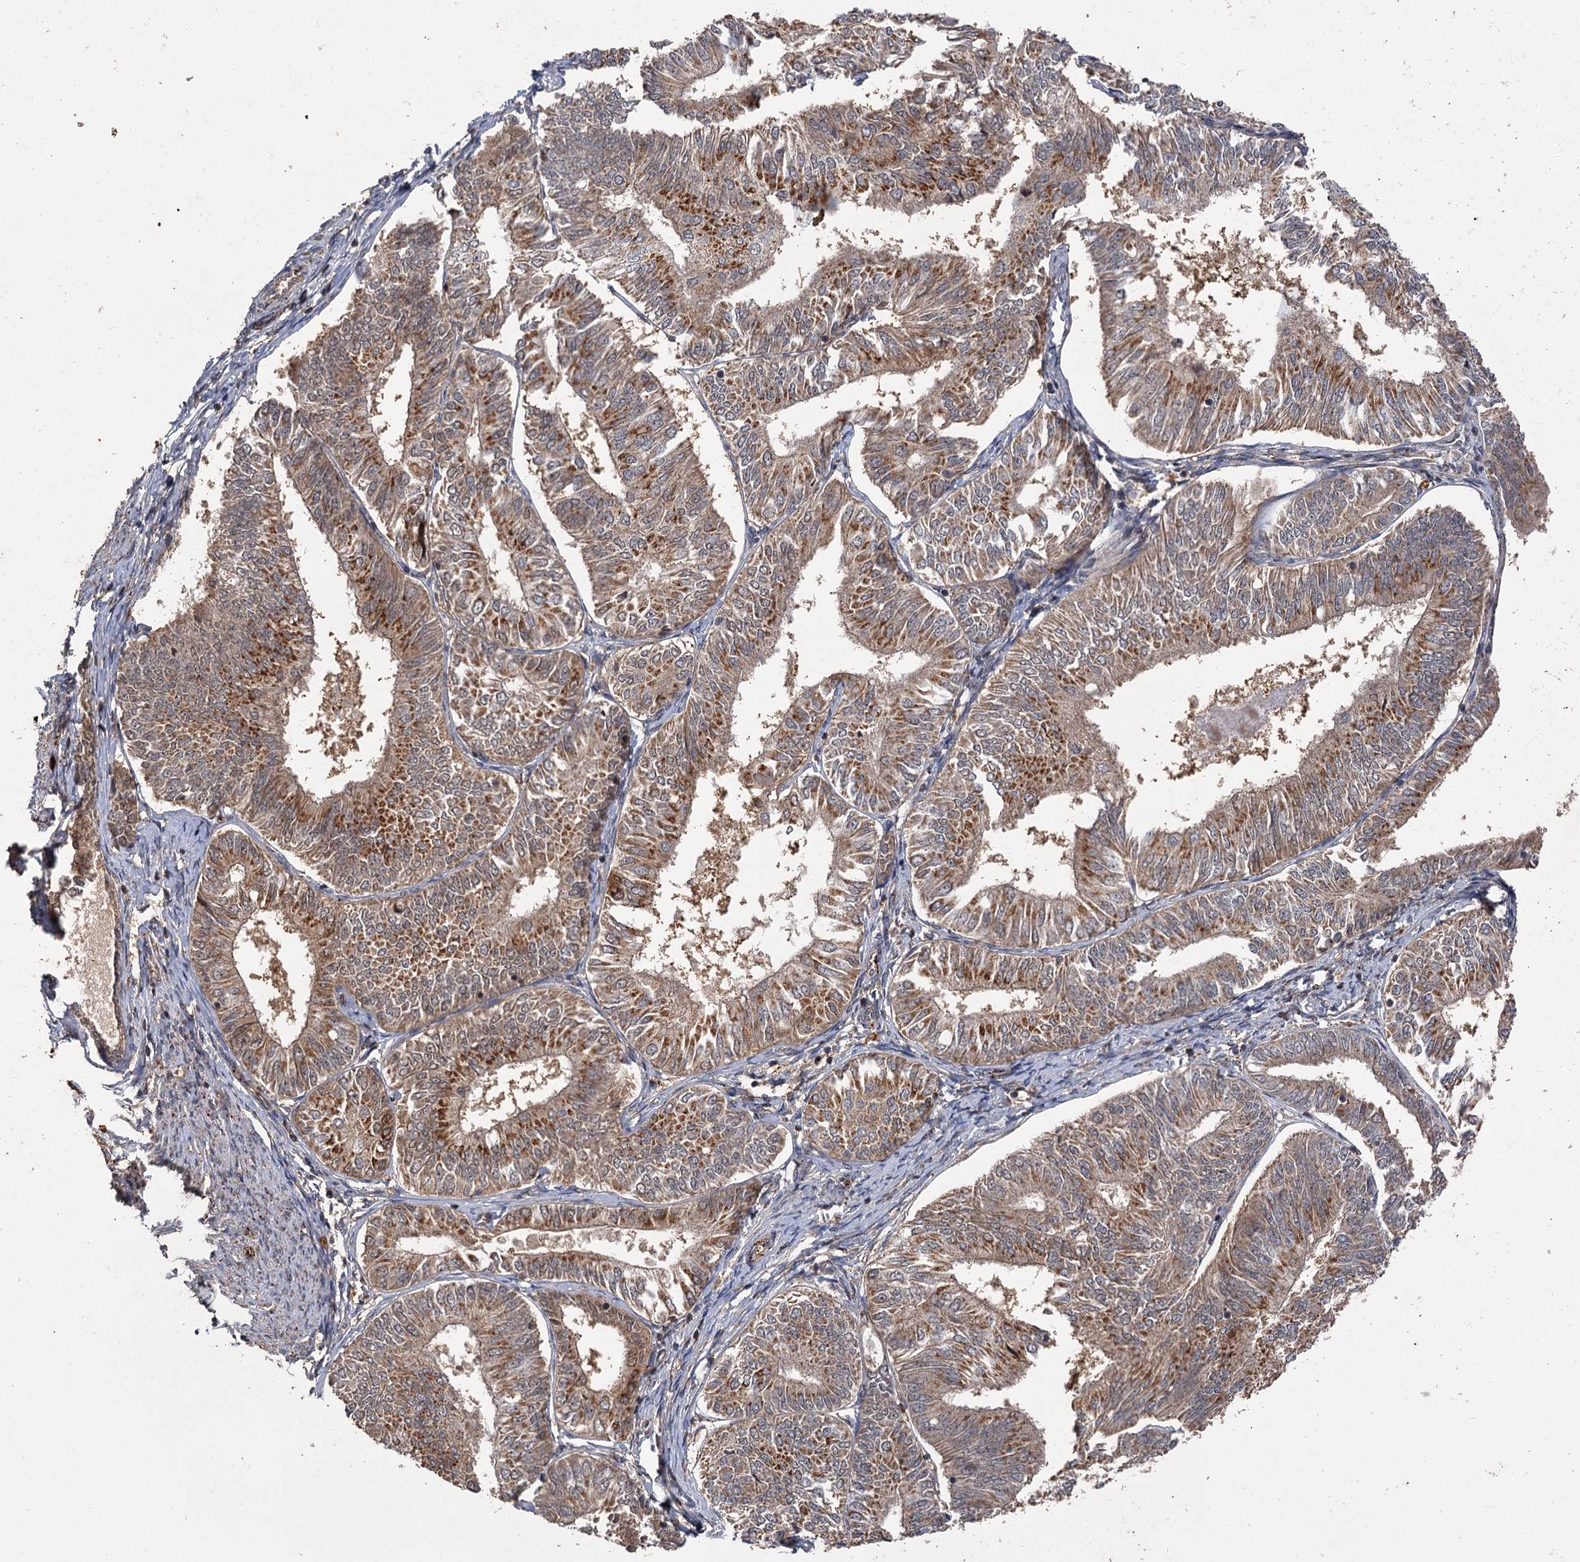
{"staining": {"intensity": "moderate", "quantity": ">75%", "location": "cytoplasmic/membranous"}, "tissue": "endometrial cancer", "cell_type": "Tumor cells", "image_type": "cancer", "snomed": [{"axis": "morphology", "description": "Adenocarcinoma, NOS"}, {"axis": "topography", "description": "Endometrium"}], "caption": "Moderate cytoplasmic/membranous staining is present in about >75% of tumor cells in endometrial adenocarcinoma.", "gene": "KANSL2", "patient": {"sex": "female", "age": 58}}